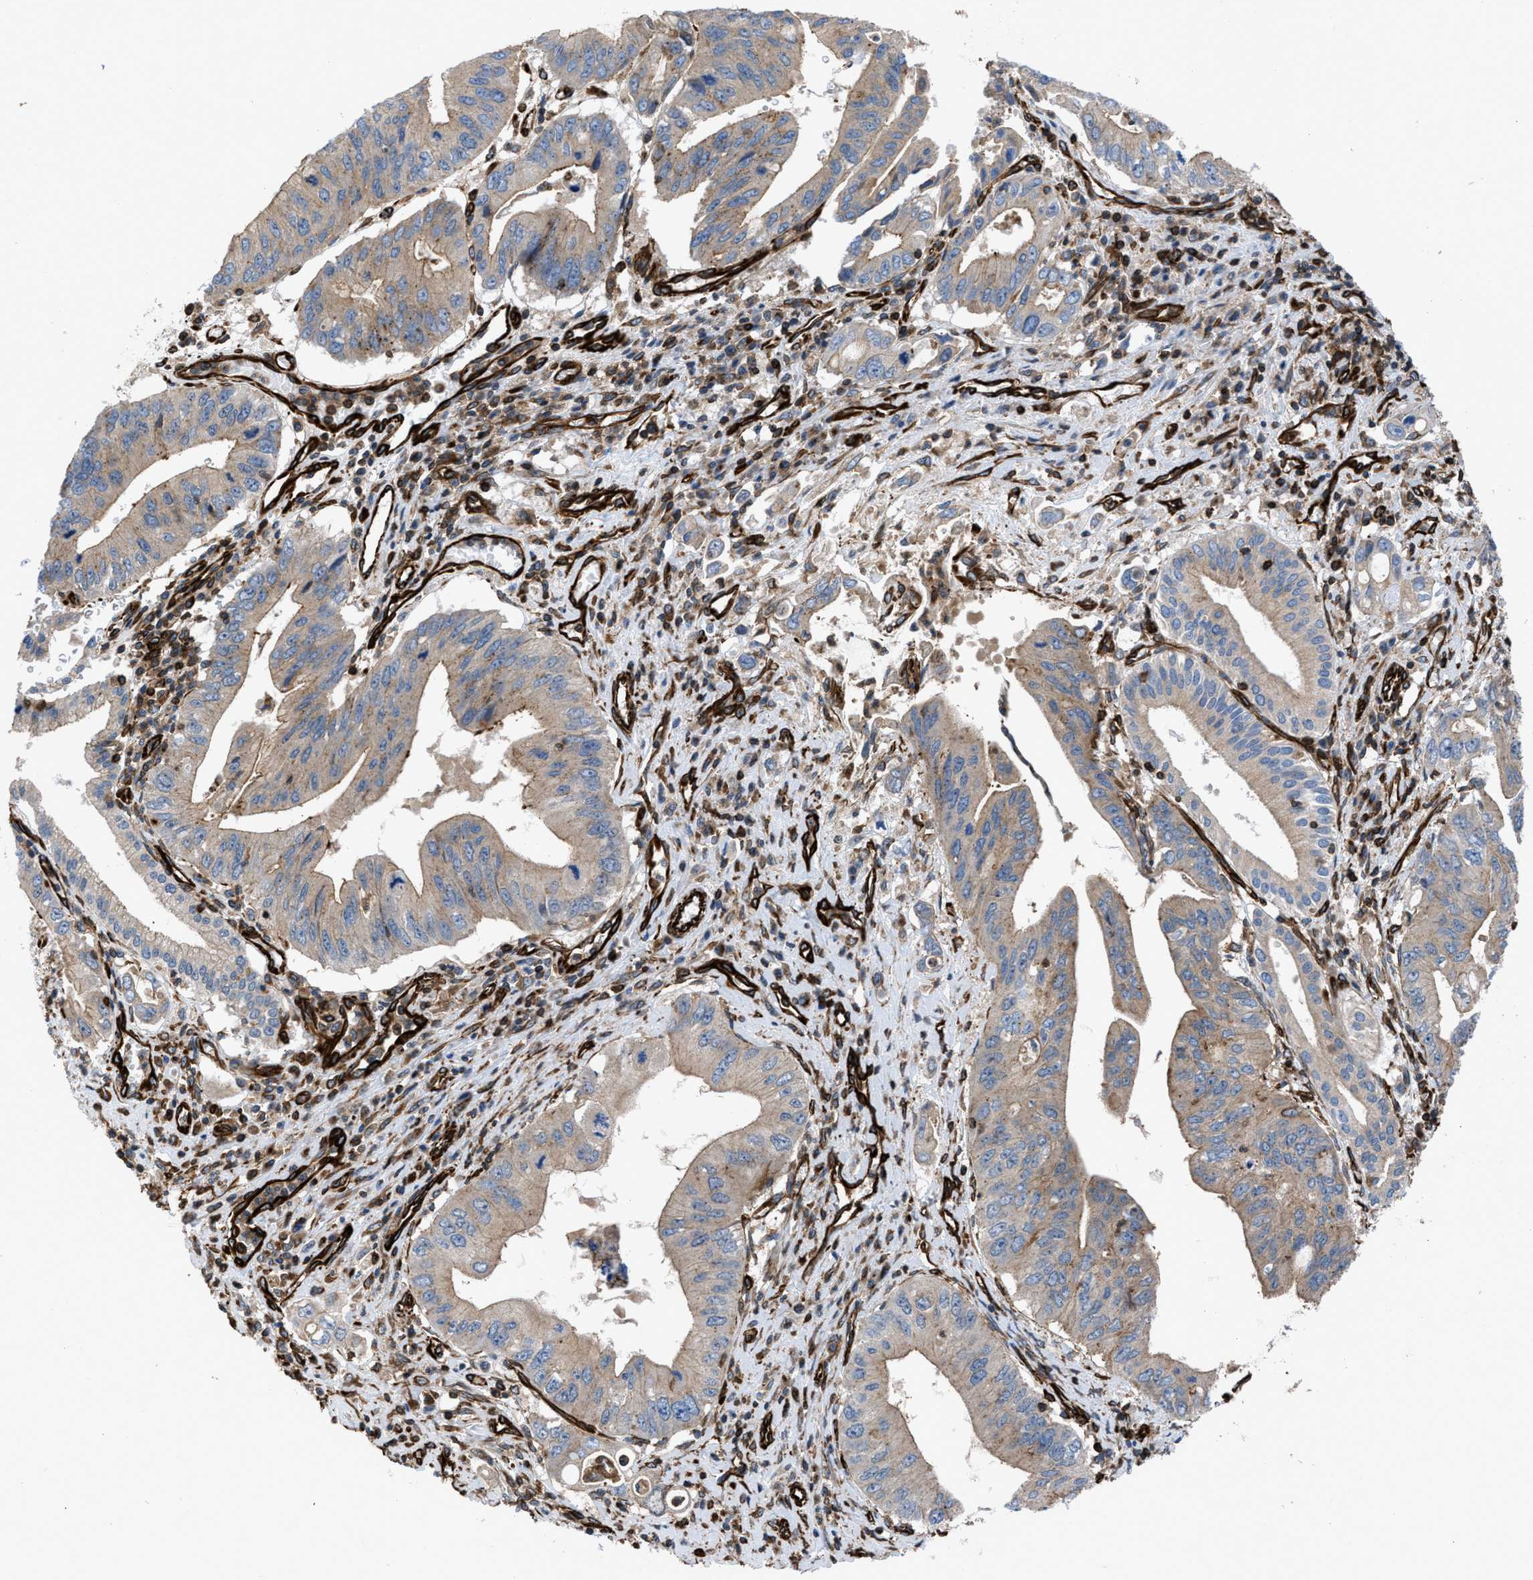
{"staining": {"intensity": "moderate", "quantity": ">75%", "location": "cytoplasmic/membranous"}, "tissue": "pancreatic cancer", "cell_type": "Tumor cells", "image_type": "cancer", "snomed": [{"axis": "morphology", "description": "Adenocarcinoma, NOS"}, {"axis": "topography", "description": "Pancreas"}], "caption": "Moderate cytoplasmic/membranous expression is seen in approximately >75% of tumor cells in pancreatic cancer.", "gene": "PTPRE", "patient": {"sex": "female", "age": 73}}